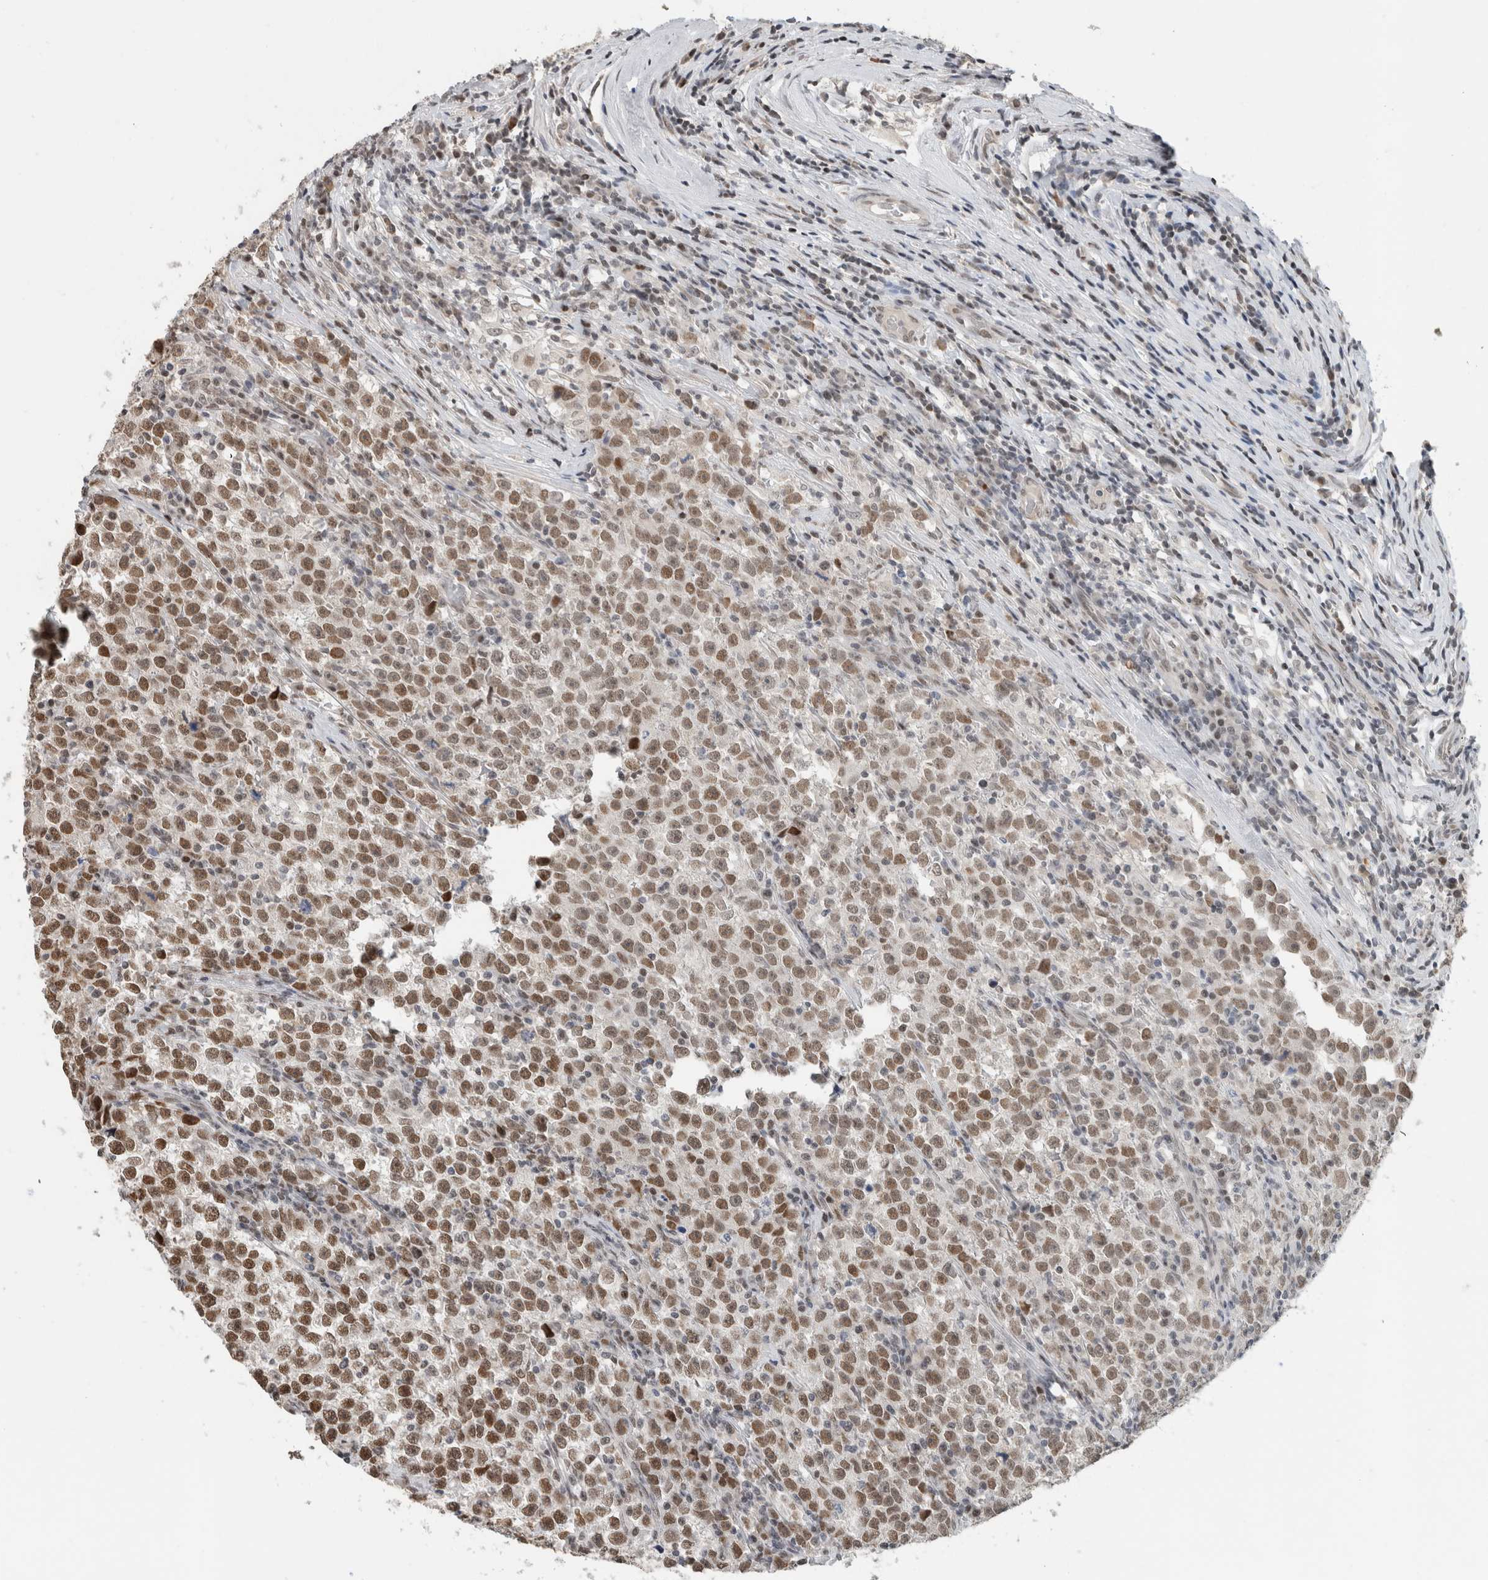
{"staining": {"intensity": "moderate", "quantity": ">75%", "location": "nuclear"}, "tissue": "testis cancer", "cell_type": "Tumor cells", "image_type": "cancer", "snomed": [{"axis": "morphology", "description": "Normal tissue, NOS"}, {"axis": "morphology", "description": "Seminoma, NOS"}, {"axis": "topography", "description": "Testis"}], "caption": "High-power microscopy captured an IHC image of seminoma (testis), revealing moderate nuclear staining in about >75% of tumor cells.", "gene": "HNRNPR", "patient": {"sex": "male", "age": 43}}